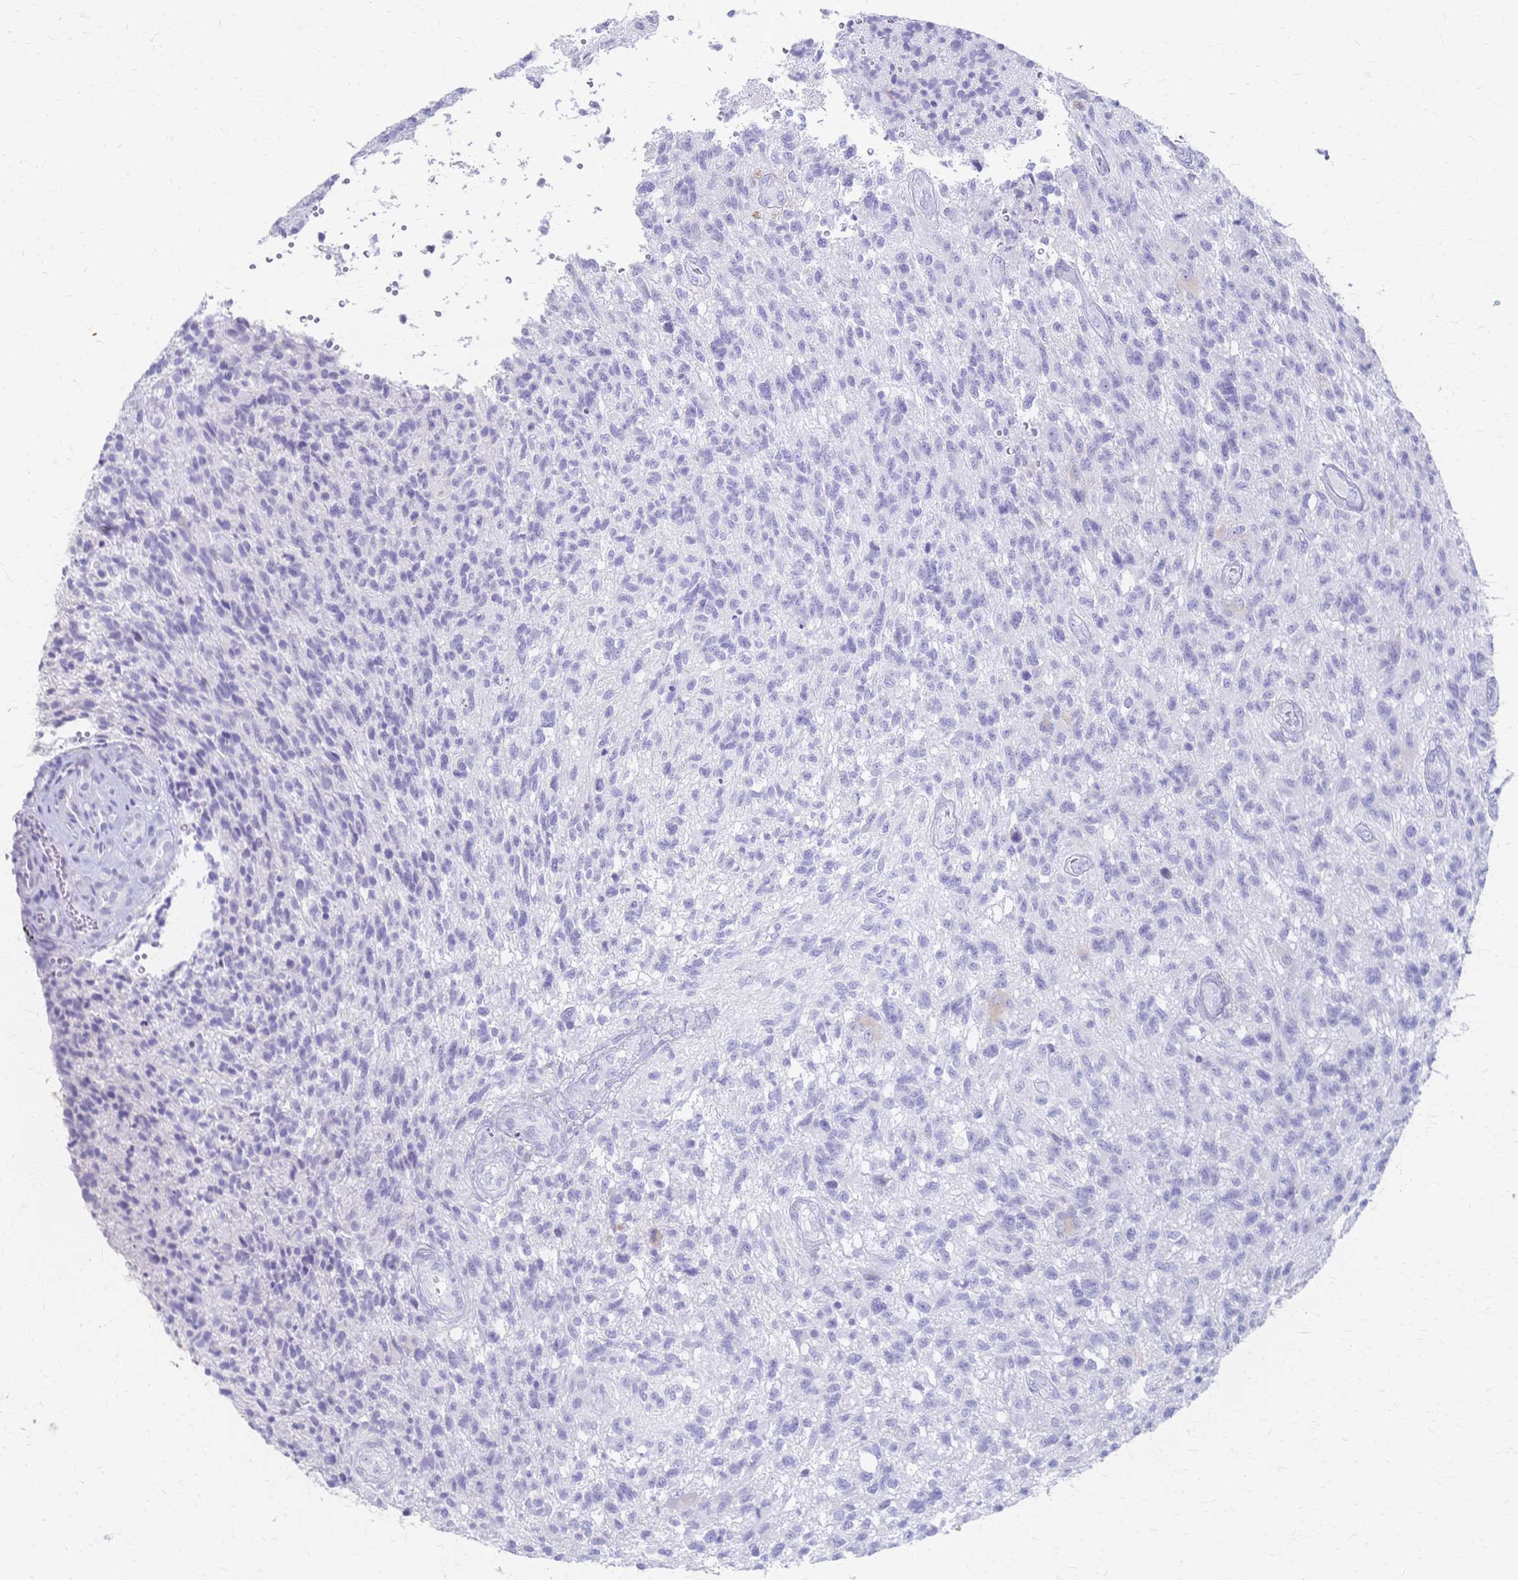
{"staining": {"intensity": "negative", "quantity": "none", "location": "none"}, "tissue": "glioma", "cell_type": "Tumor cells", "image_type": "cancer", "snomed": [{"axis": "morphology", "description": "Glioma, malignant, High grade"}, {"axis": "topography", "description": "Brain"}], "caption": "The photomicrograph demonstrates no staining of tumor cells in high-grade glioma (malignant).", "gene": "CYB5A", "patient": {"sex": "male", "age": 56}}